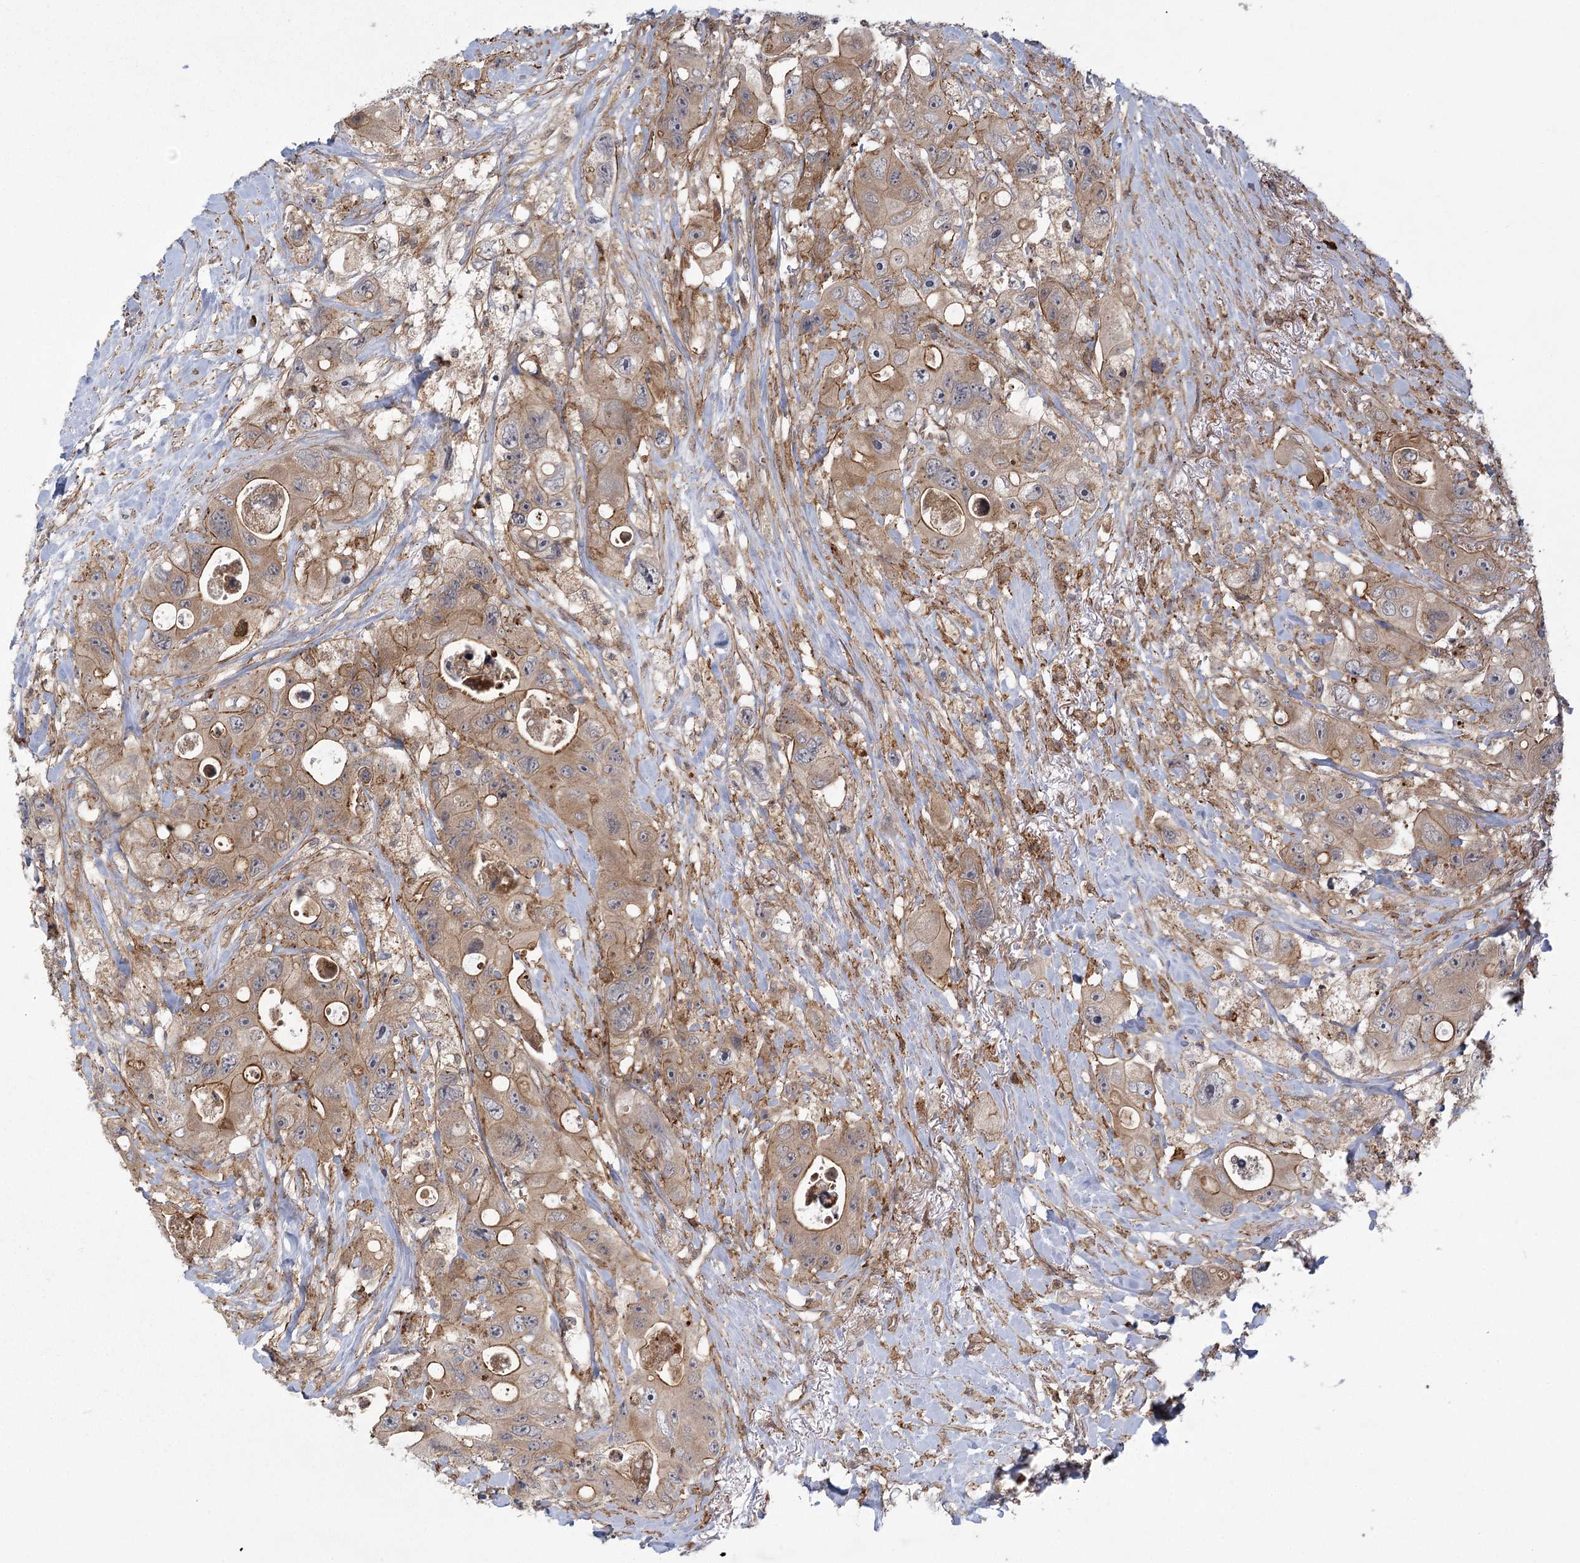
{"staining": {"intensity": "moderate", "quantity": "25%-75%", "location": "cytoplasmic/membranous"}, "tissue": "colorectal cancer", "cell_type": "Tumor cells", "image_type": "cancer", "snomed": [{"axis": "morphology", "description": "Adenocarcinoma, NOS"}, {"axis": "topography", "description": "Colon"}], "caption": "A brown stain highlights moderate cytoplasmic/membranous staining of a protein in human colorectal cancer (adenocarcinoma) tumor cells.", "gene": "MEPE", "patient": {"sex": "female", "age": 46}}